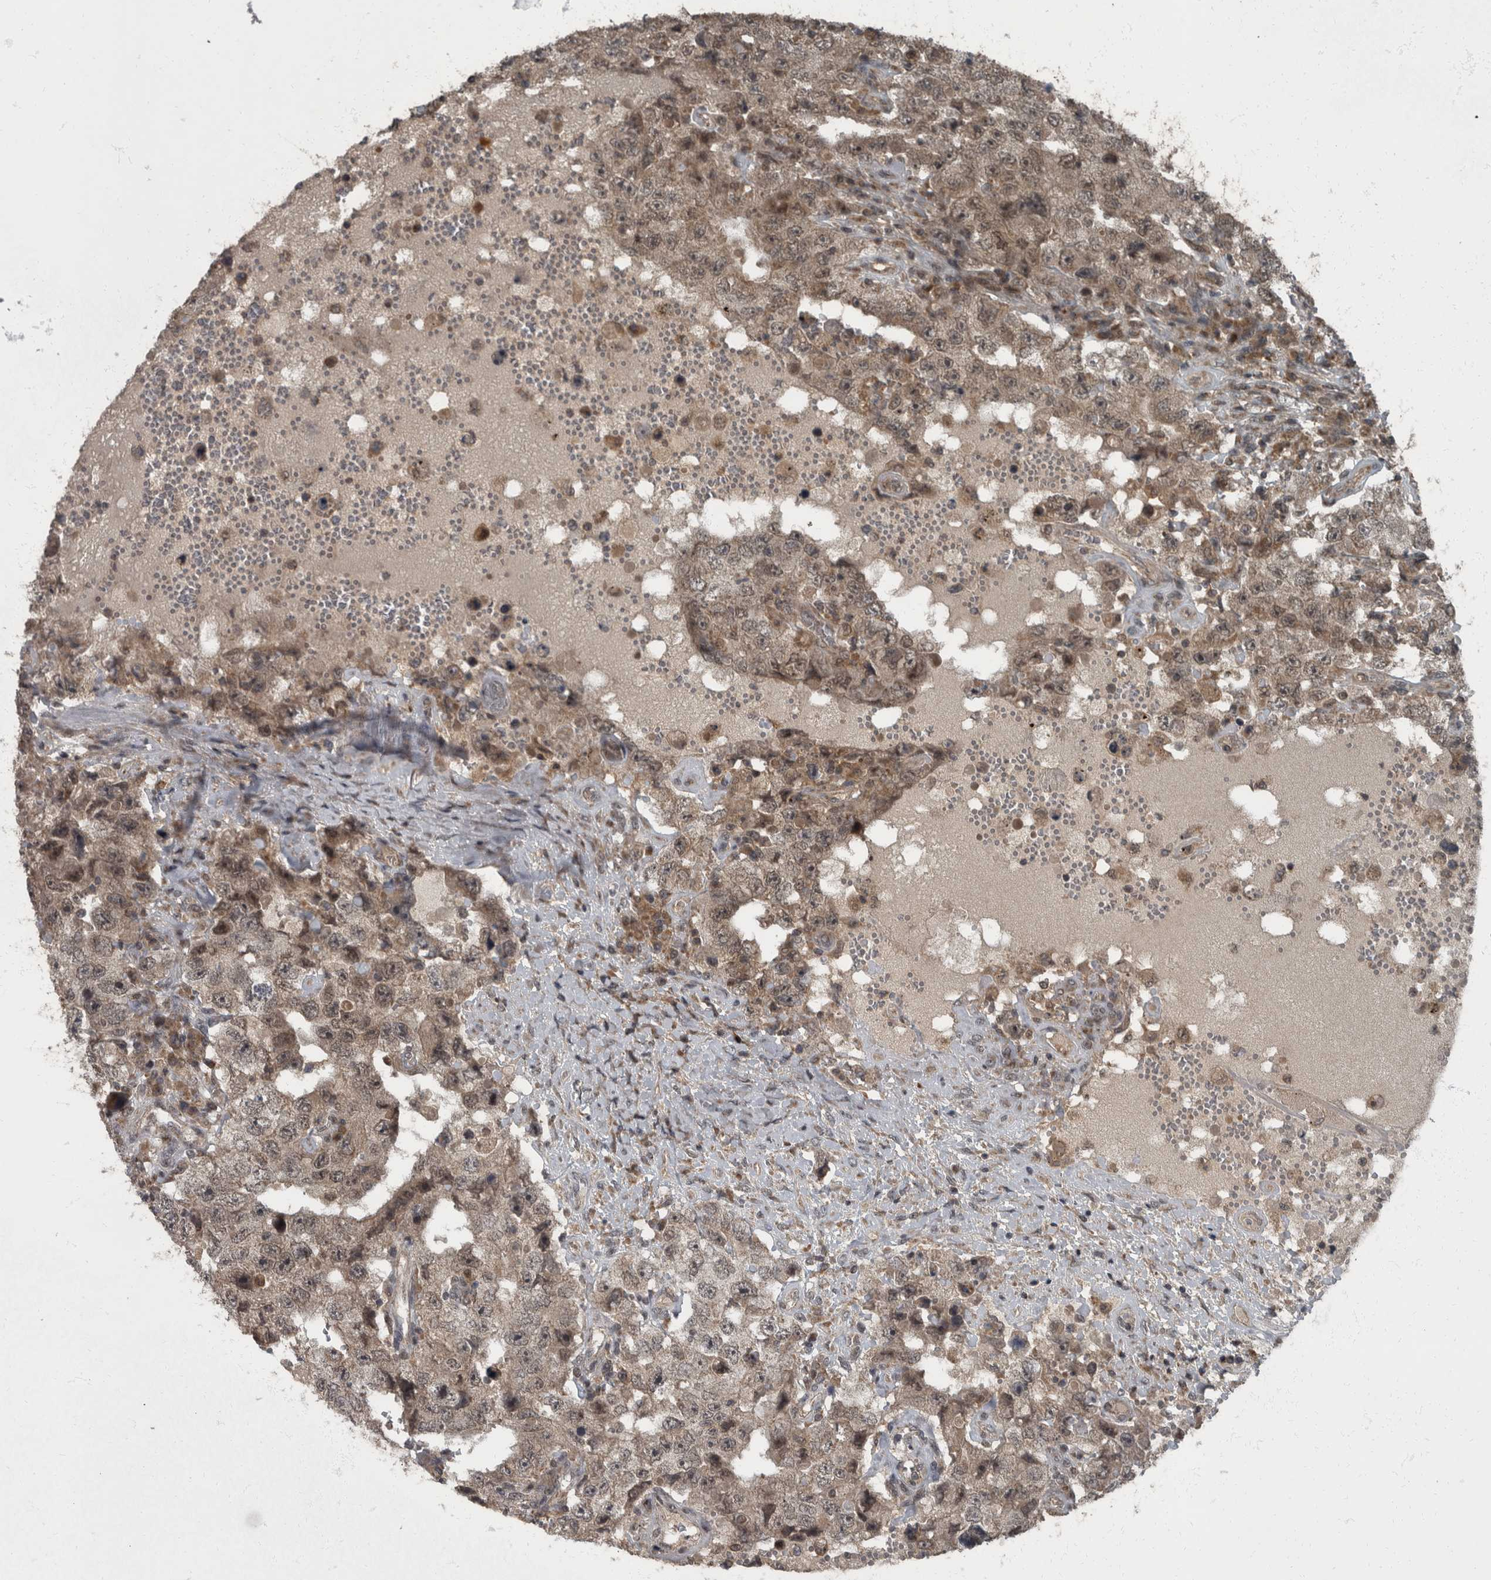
{"staining": {"intensity": "weak", "quantity": ">75%", "location": "cytoplasmic/membranous,nuclear"}, "tissue": "testis cancer", "cell_type": "Tumor cells", "image_type": "cancer", "snomed": [{"axis": "morphology", "description": "Carcinoma, Embryonal, NOS"}, {"axis": "topography", "description": "Testis"}], "caption": "Protein expression analysis of testis cancer reveals weak cytoplasmic/membranous and nuclear expression in about >75% of tumor cells.", "gene": "RABGGTB", "patient": {"sex": "male", "age": 26}}